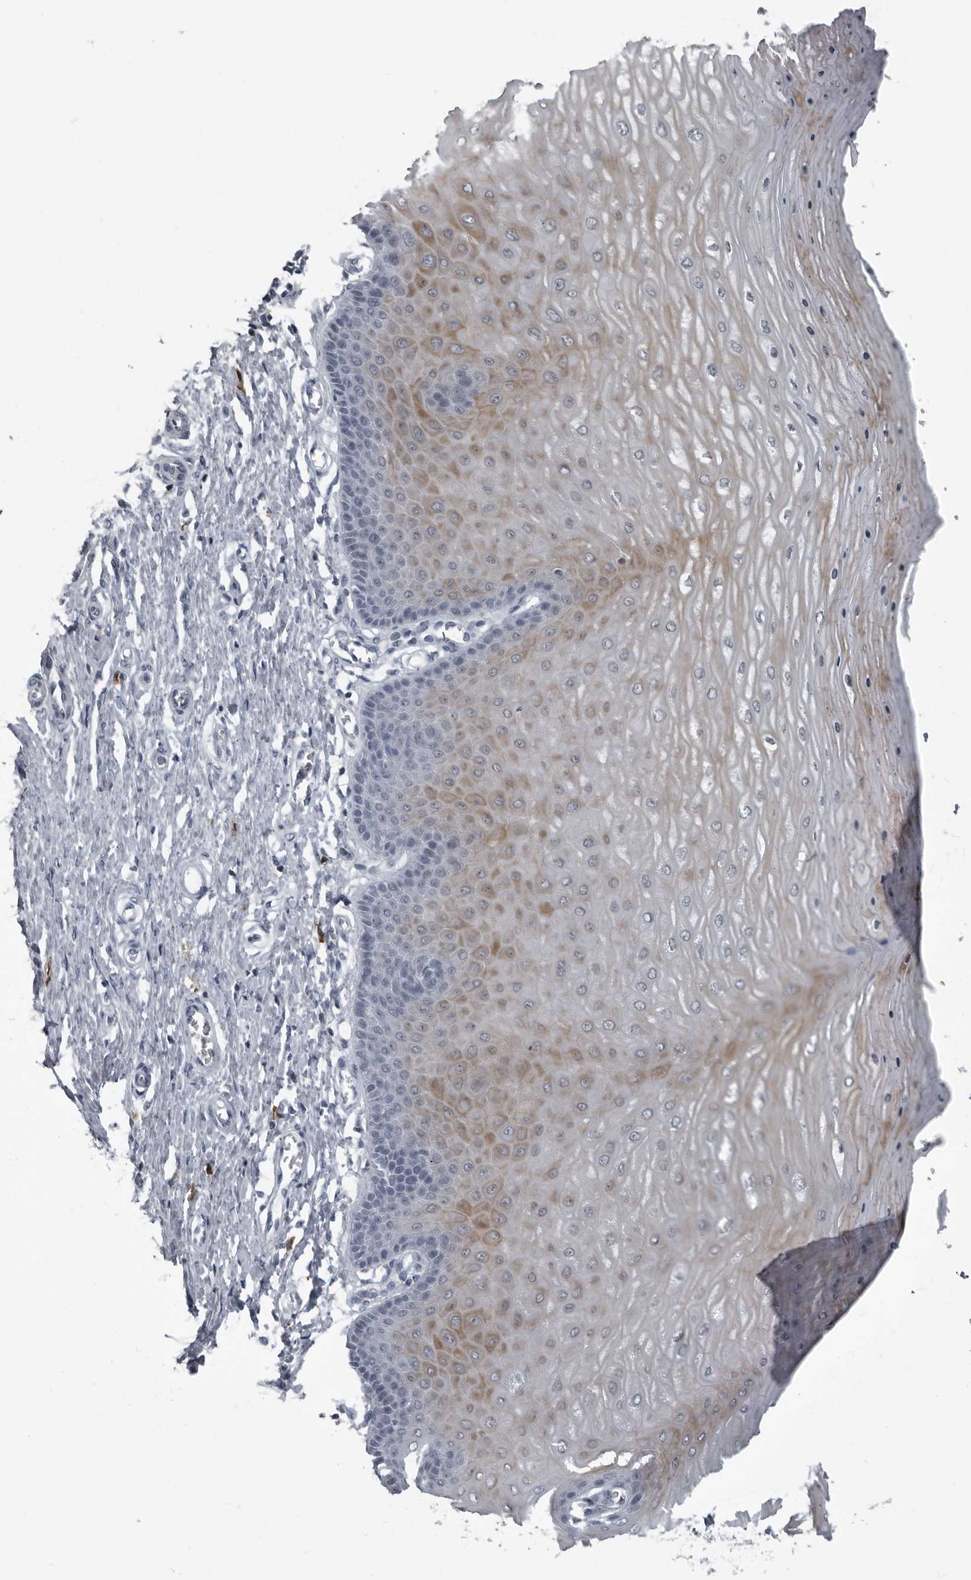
{"staining": {"intensity": "negative", "quantity": "none", "location": "none"}, "tissue": "cervix", "cell_type": "Glandular cells", "image_type": "normal", "snomed": [{"axis": "morphology", "description": "Normal tissue, NOS"}, {"axis": "topography", "description": "Cervix"}], "caption": "Protein analysis of benign cervix displays no significant positivity in glandular cells.", "gene": "RTCA", "patient": {"sex": "female", "age": 55}}